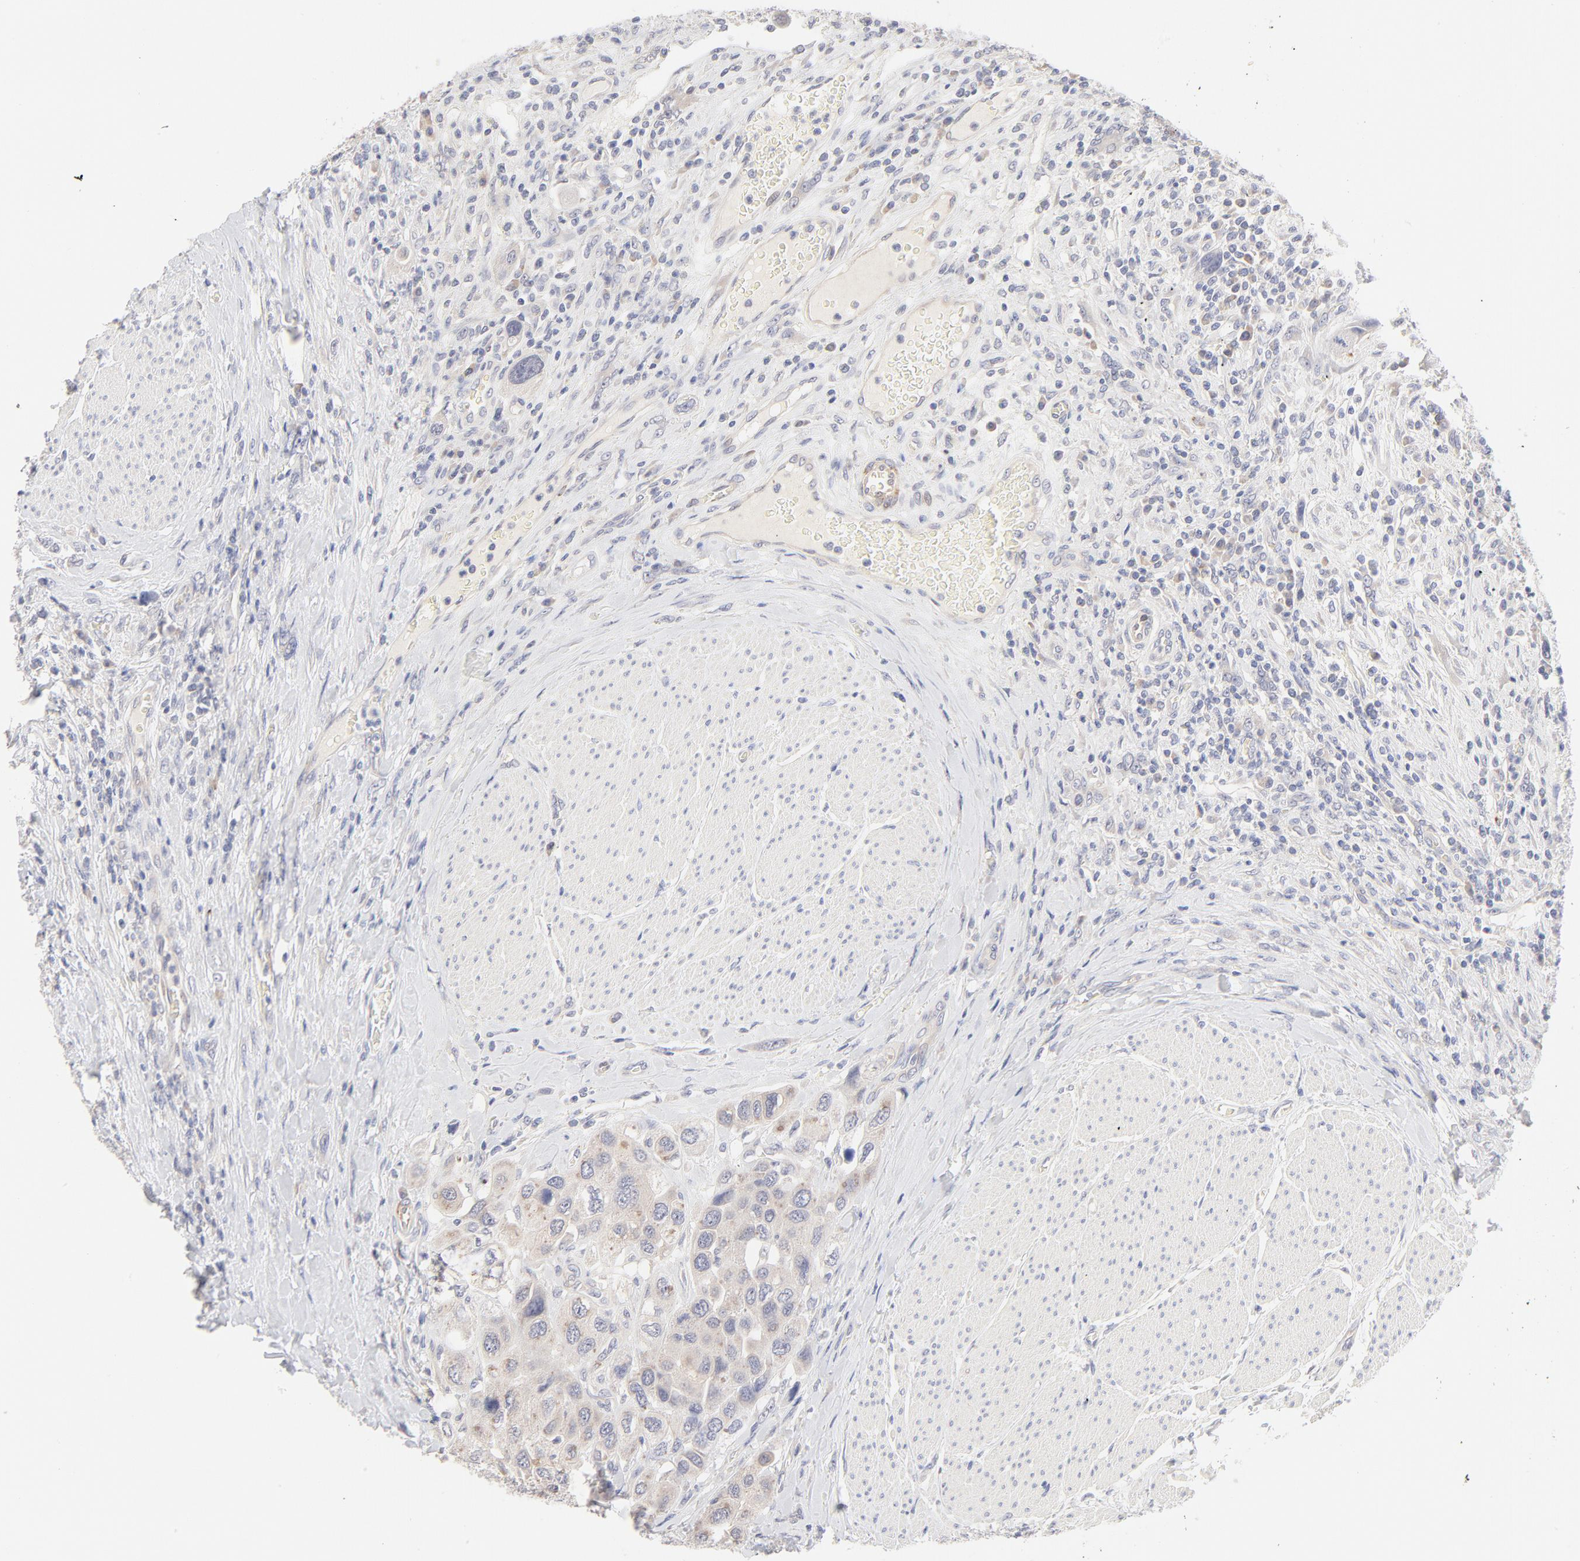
{"staining": {"intensity": "negative", "quantity": "none", "location": "none"}, "tissue": "urothelial cancer", "cell_type": "Tumor cells", "image_type": "cancer", "snomed": [{"axis": "morphology", "description": "Urothelial carcinoma, High grade"}, {"axis": "topography", "description": "Urinary bladder"}], "caption": "The immunohistochemistry image has no significant staining in tumor cells of urothelial cancer tissue.", "gene": "NKX2-2", "patient": {"sex": "male", "age": 50}}